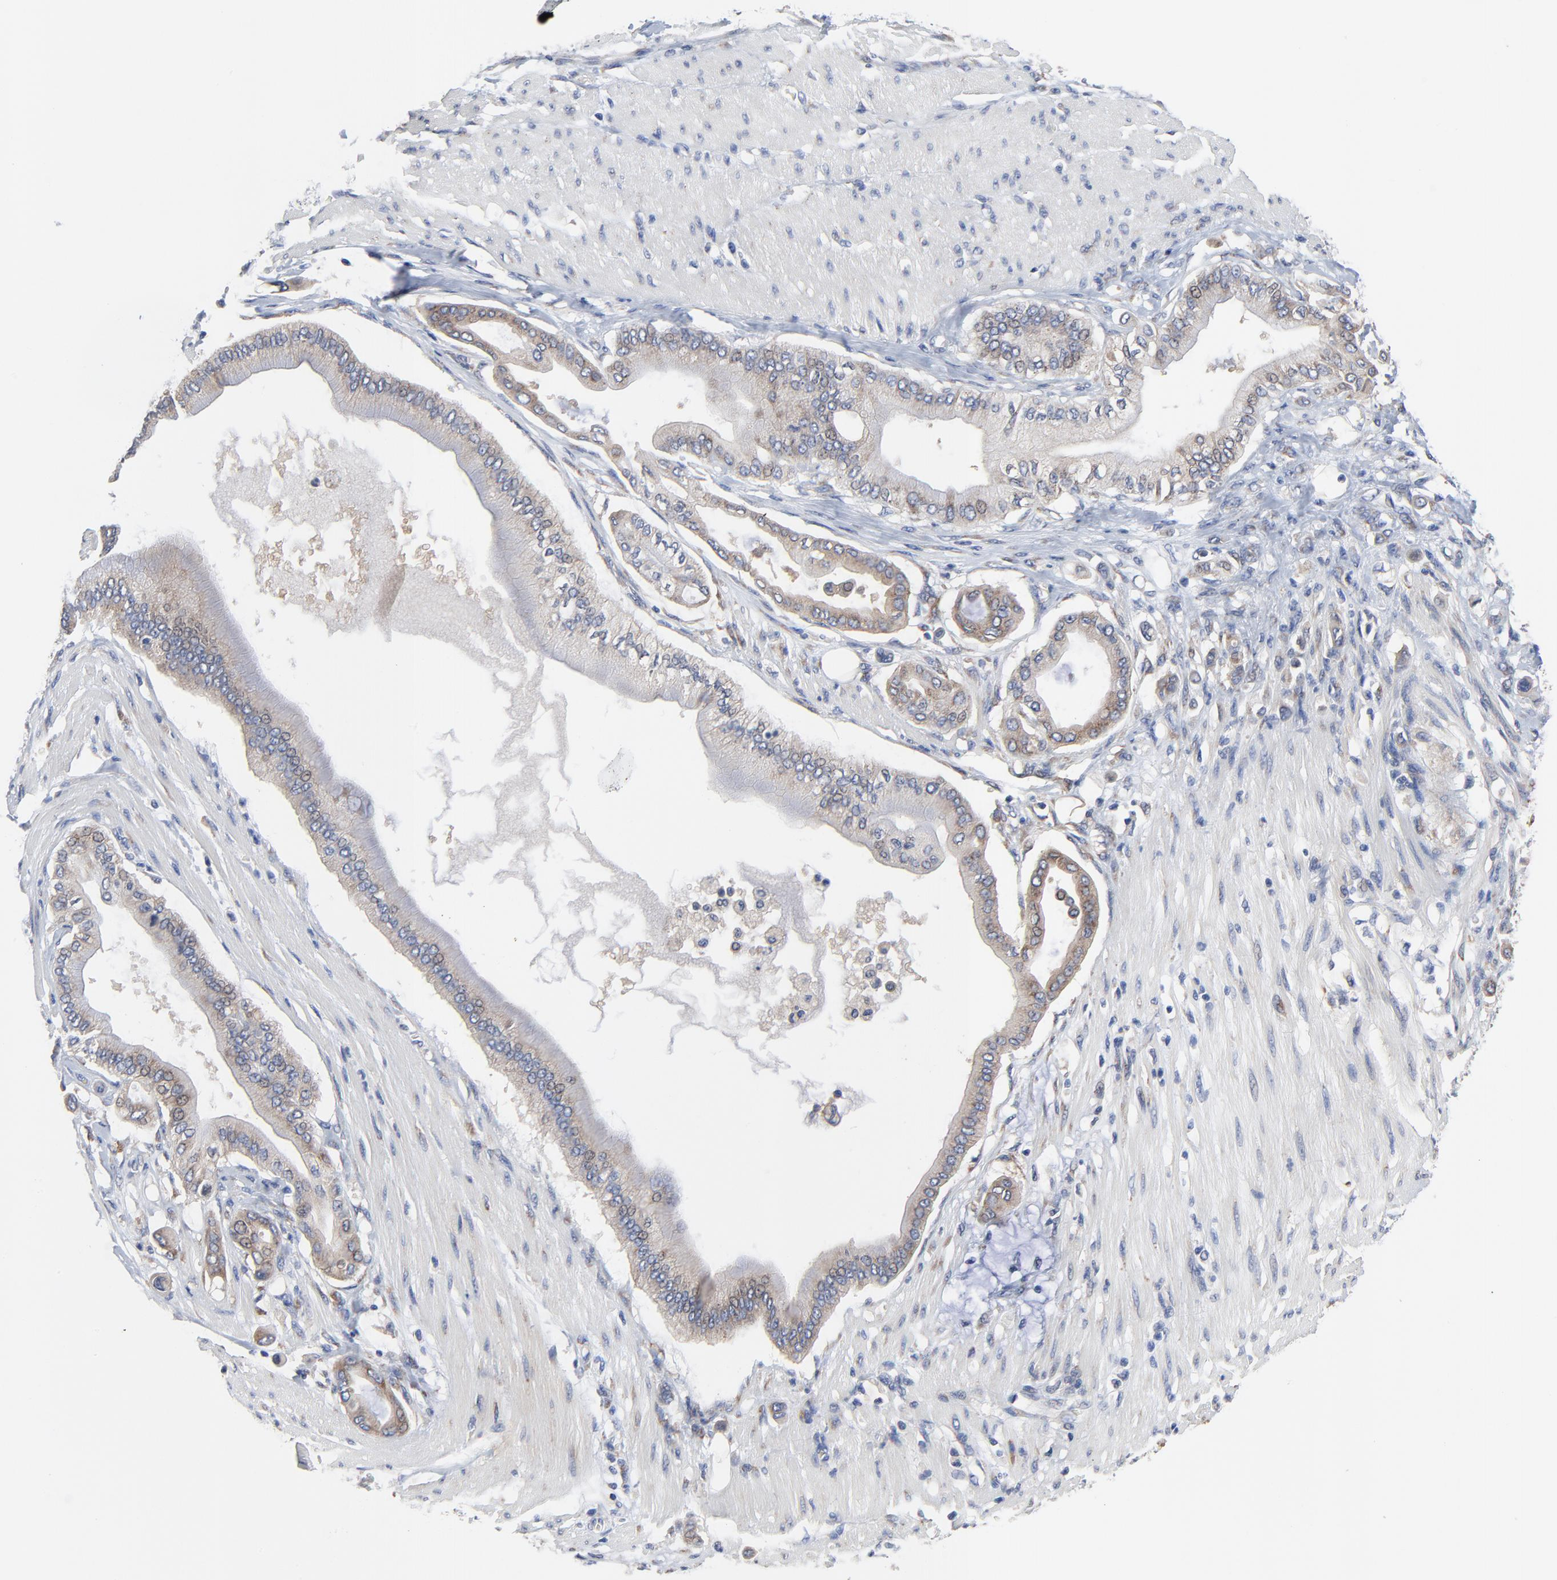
{"staining": {"intensity": "moderate", "quantity": "25%-75%", "location": "cytoplasmic/membranous"}, "tissue": "pancreatic cancer", "cell_type": "Tumor cells", "image_type": "cancer", "snomed": [{"axis": "morphology", "description": "Adenocarcinoma, NOS"}, {"axis": "morphology", "description": "Adenocarcinoma, metastatic, NOS"}, {"axis": "topography", "description": "Lymph node"}, {"axis": "topography", "description": "Pancreas"}, {"axis": "topography", "description": "Duodenum"}], "caption": "High-power microscopy captured an IHC image of pancreatic cancer, revealing moderate cytoplasmic/membranous expression in about 25%-75% of tumor cells.", "gene": "VAV2", "patient": {"sex": "female", "age": 64}}